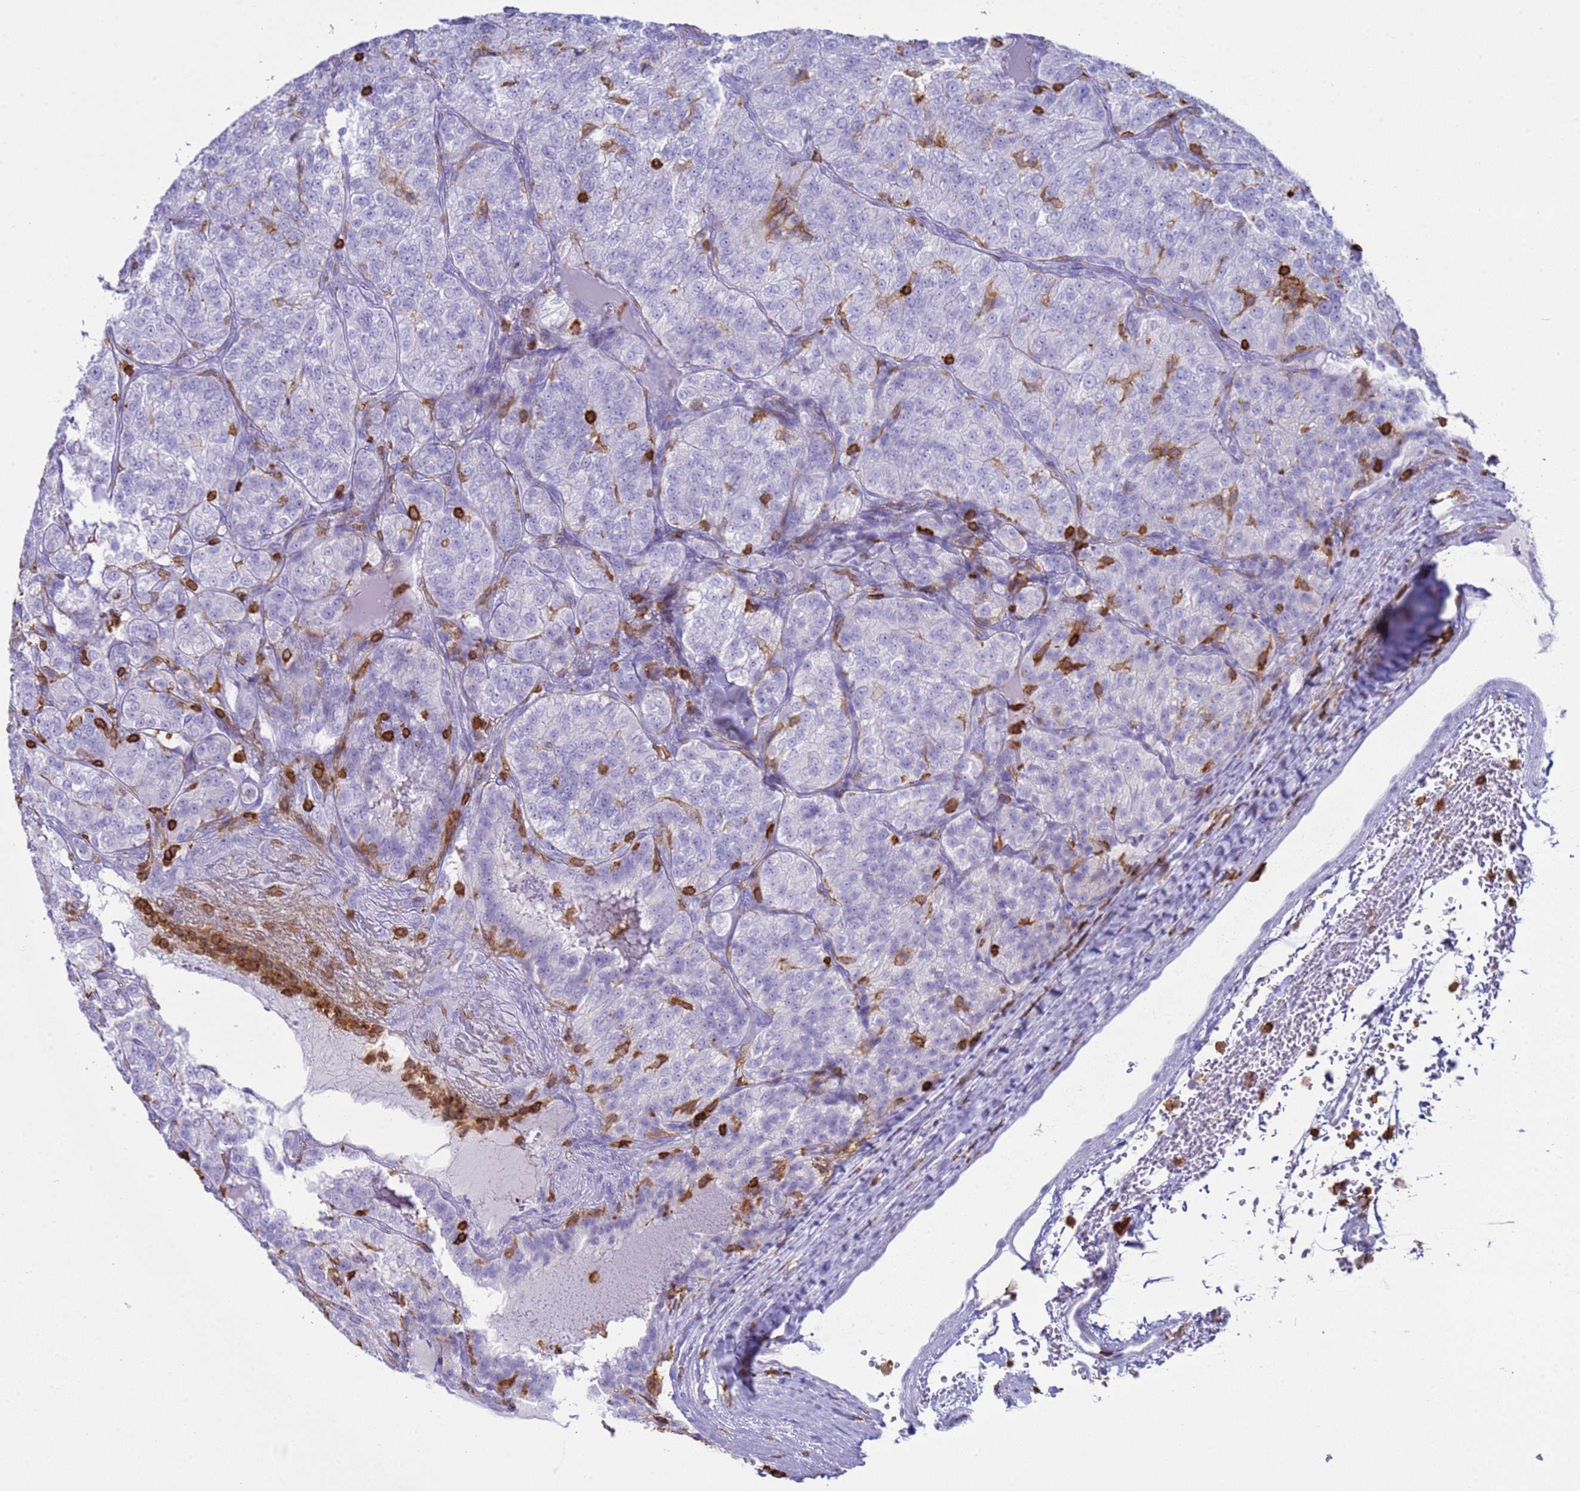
{"staining": {"intensity": "negative", "quantity": "none", "location": "none"}, "tissue": "renal cancer", "cell_type": "Tumor cells", "image_type": "cancer", "snomed": [{"axis": "morphology", "description": "Adenocarcinoma, NOS"}, {"axis": "topography", "description": "Kidney"}], "caption": "Tumor cells are negative for protein expression in human renal cancer.", "gene": "IRF5", "patient": {"sex": "female", "age": 63}}